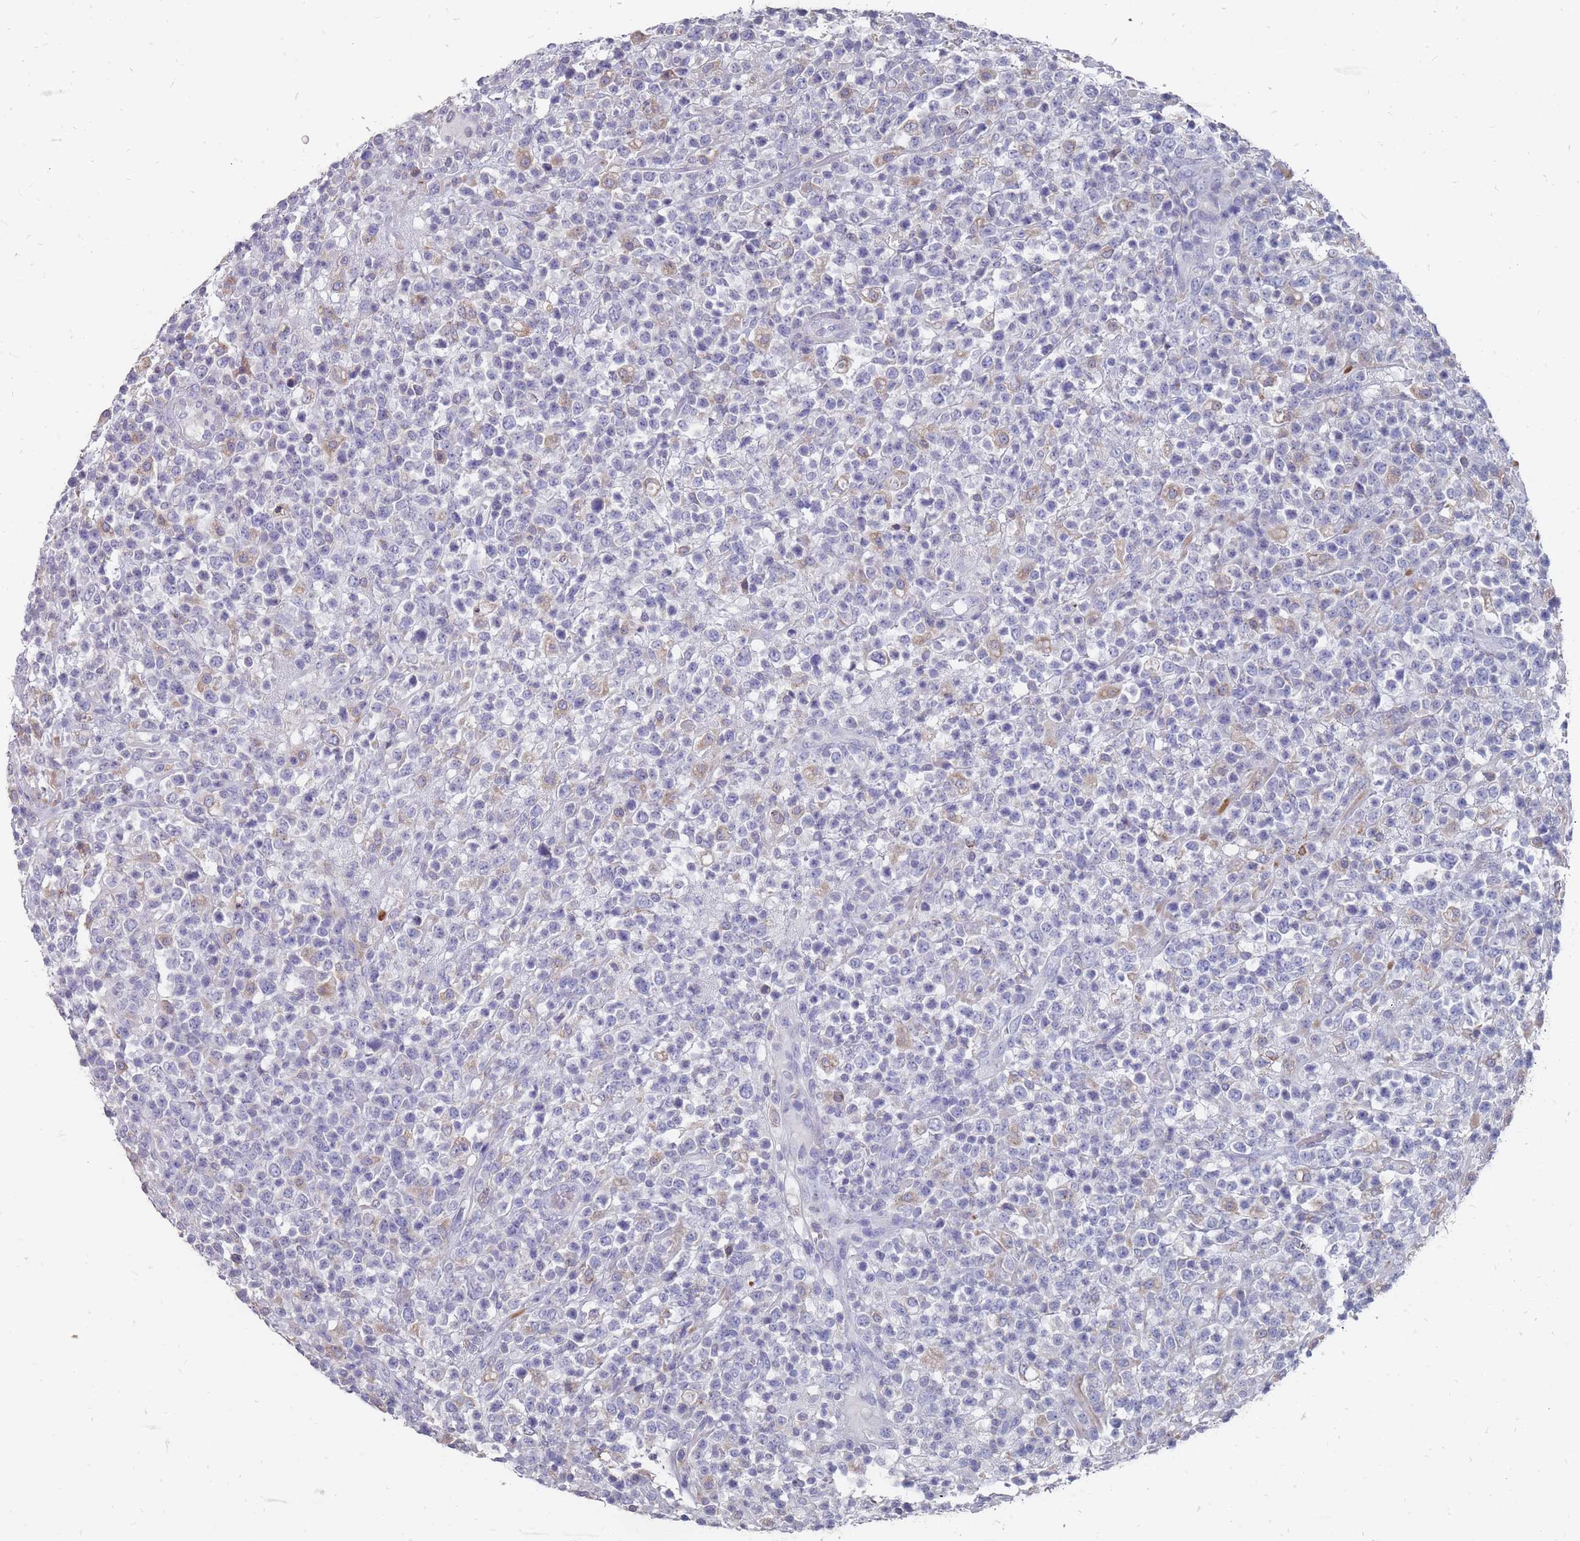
{"staining": {"intensity": "negative", "quantity": "none", "location": "none"}, "tissue": "lymphoma", "cell_type": "Tumor cells", "image_type": "cancer", "snomed": [{"axis": "morphology", "description": "Malignant lymphoma, non-Hodgkin's type, High grade"}, {"axis": "topography", "description": "Colon"}], "caption": "This is an IHC photomicrograph of lymphoma. There is no staining in tumor cells.", "gene": "OTULINL", "patient": {"sex": "female", "age": 53}}